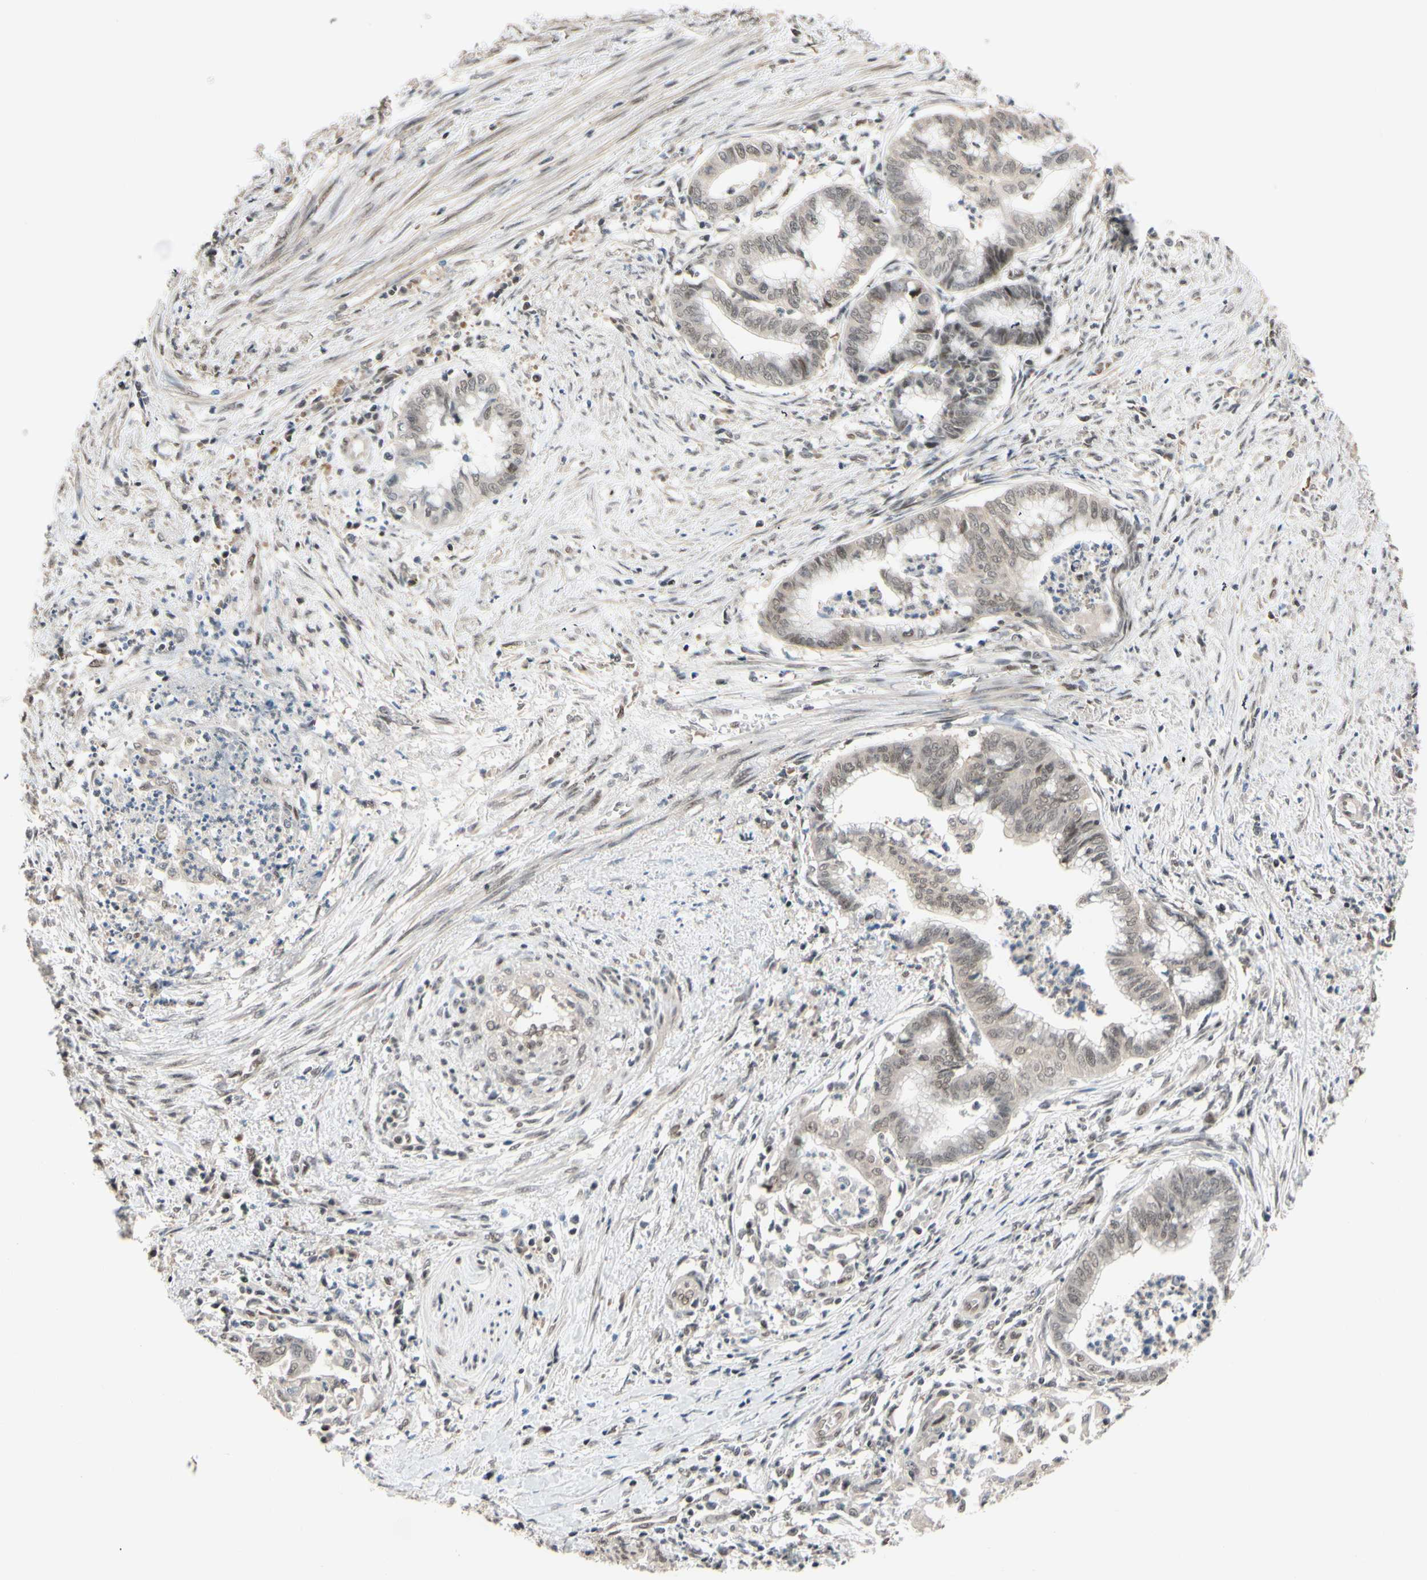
{"staining": {"intensity": "weak", "quantity": "<25%", "location": "nuclear"}, "tissue": "endometrial cancer", "cell_type": "Tumor cells", "image_type": "cancer", "snomed": [{"axis": "morphology", "description": "Necrosis, NOS"}, {"axis": "morphology", "description": "Adenocarcinoma, NOS"}, {"axis": "topography", "description": "Endometrium"}], "caption": "A photomicrograph of human endometrial adenocarcinoma is negative for staining in tumor cells.", "gene": "TAF4", "patient": {"sex": "female", "age": 79}}